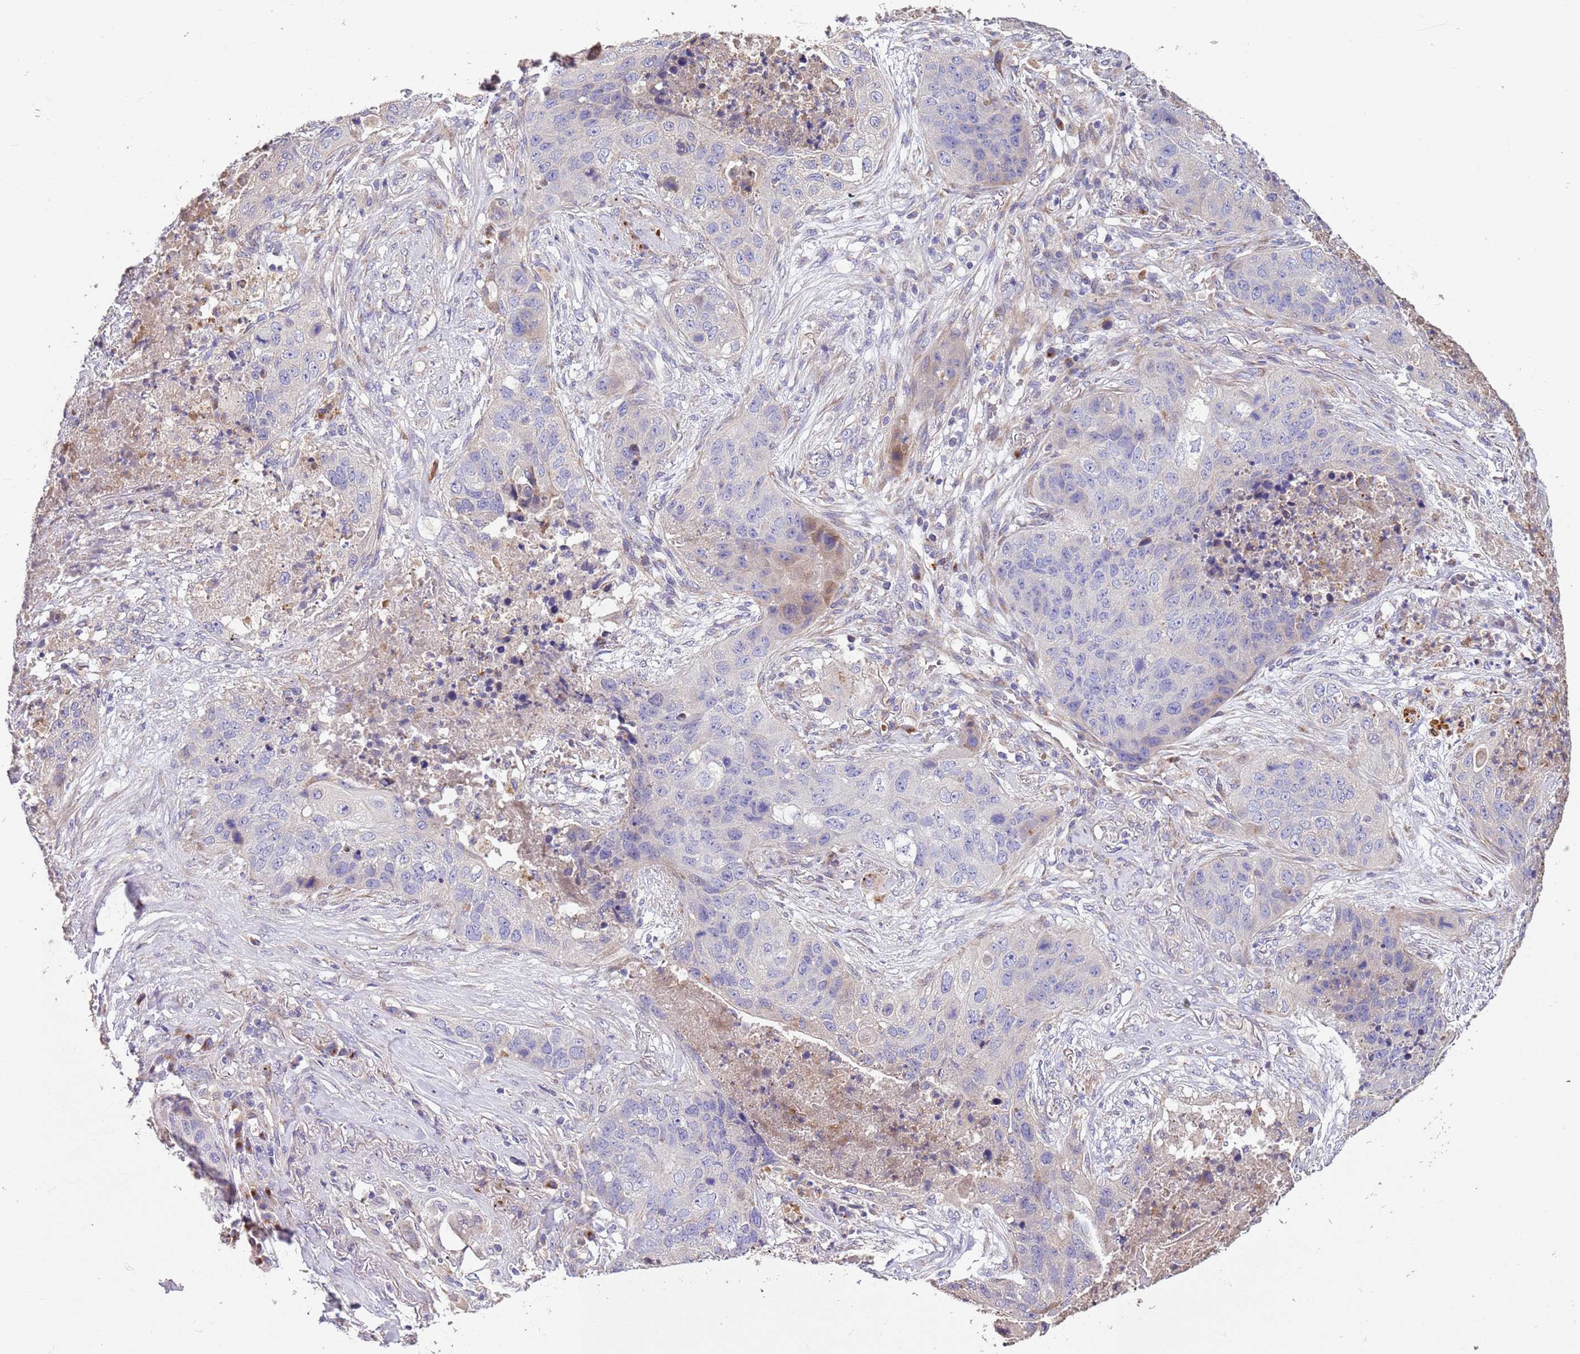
{"staining": {"intensity": "negative", "quantity": "none", "location": "none"}, "tissue": "lung cancer", "cell_type": "Tumor cells", "image_type": "cancer", "snomed": [{"axis": "morphology", "description": "Squamous cell carcinoma, NOS"}, {"axis": "topography", "description": "Lung"}], "caption": "A high-resolution histopathology image shows IHC staining of lung cancer (squamous cell carcinoma), which shows no significant positivity in tumor cells.", "gene": "PIGA", "patient": {"sex": "female", "age": 63}}